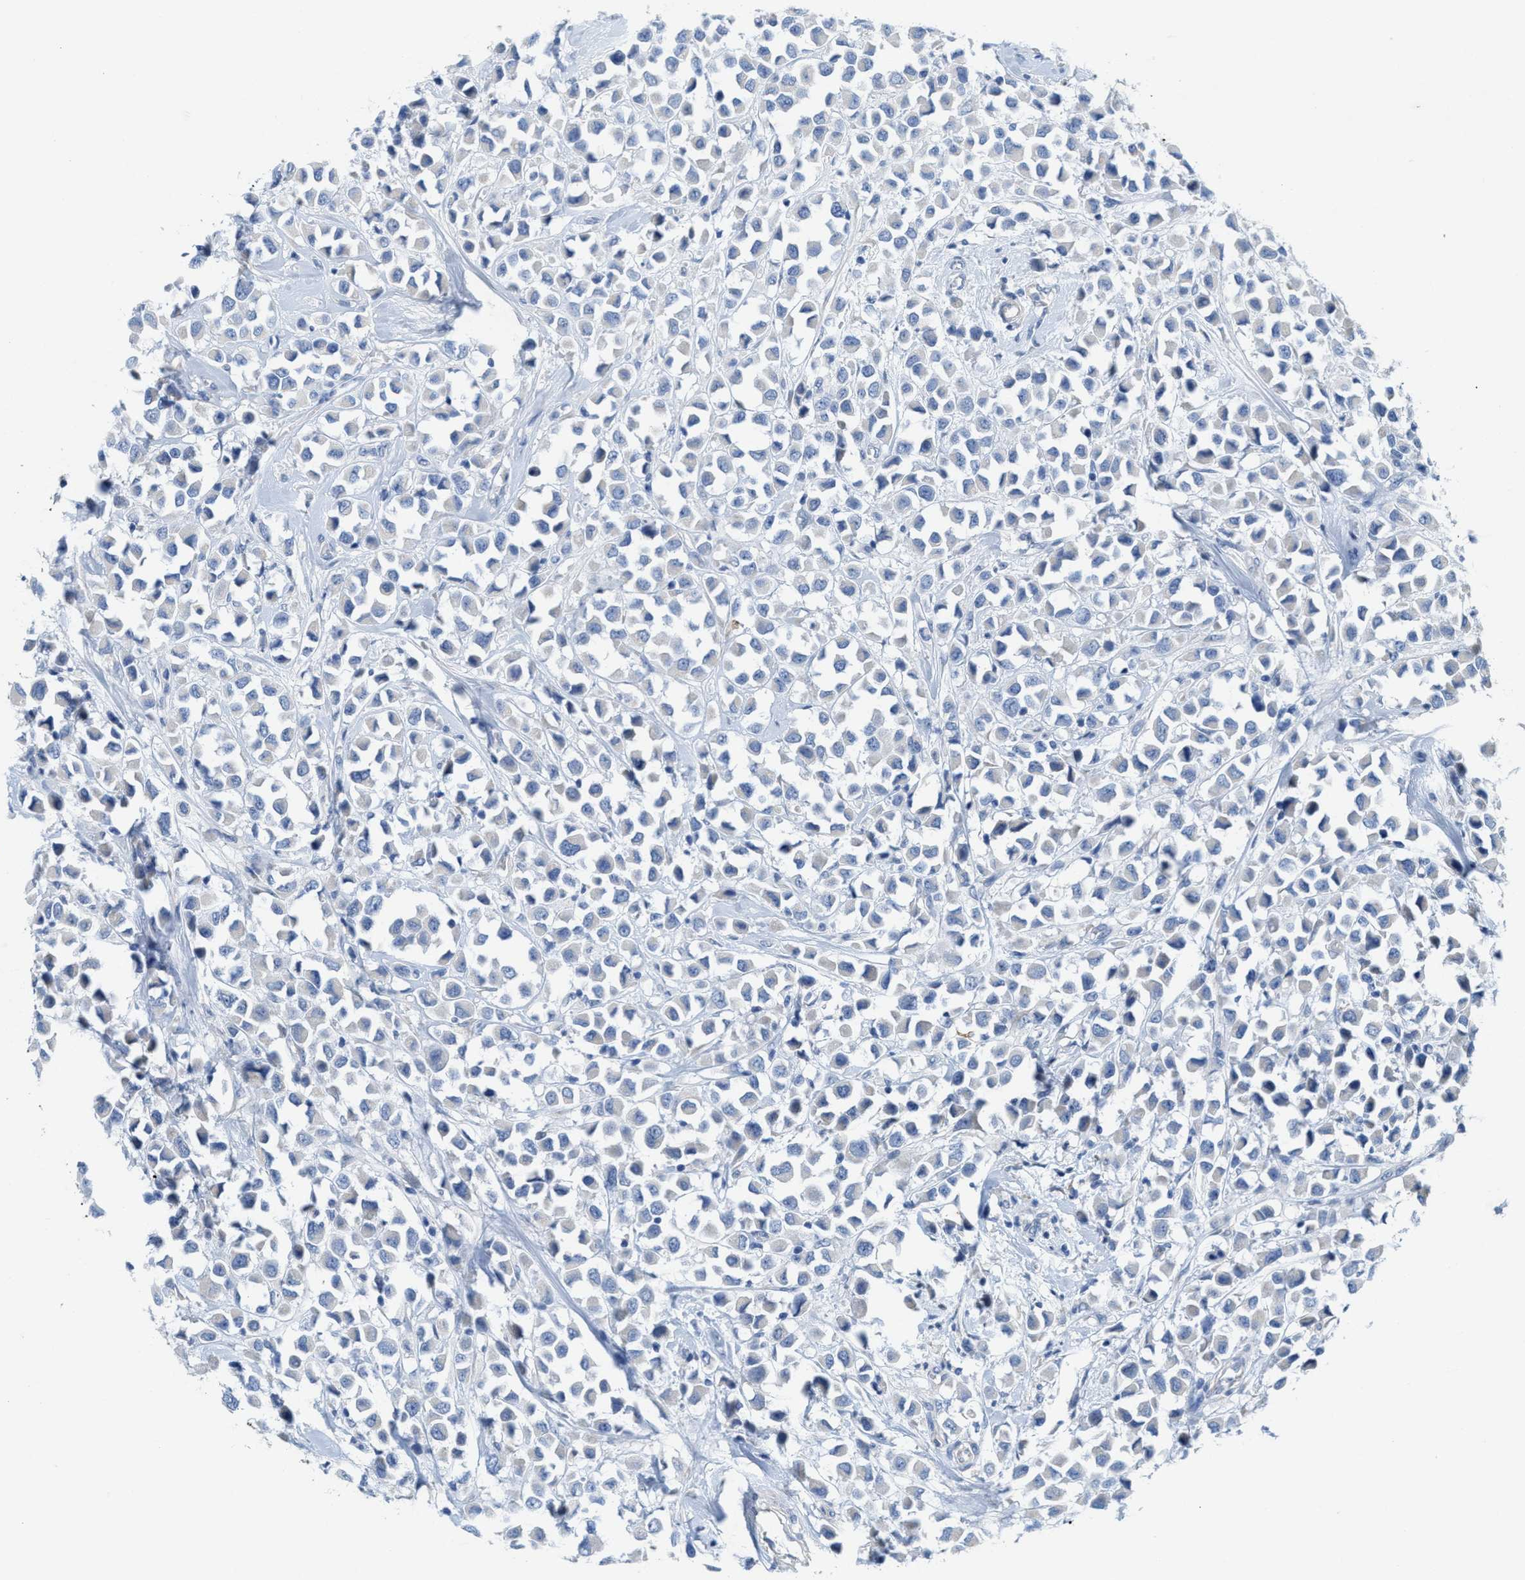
{"staining": {"intensity": "negative", "quantity": "none", "location": "none"}, "tissue": "breast cancer", "cell_type": "Tumor cells", "image_type": "cancer", "snomed": [{"axis": "morphology", "description": "Duct carcinoma"}, {"axis": "topography", "description": "Breast"}], "caption": "DAB immunohistochemical staining of breast cancer (intraductal carcinoma) demonstrates no significant expression in tumor cells. The staining was performed using DAB (3,3'-diaminobenzidine) to visualize the protein expression in brown, while the nuclei were stained in blue with hematoxylin (Magnification: 20x).", "gene": "CPA2", "patient": {"sex": "female", "age": 61}}